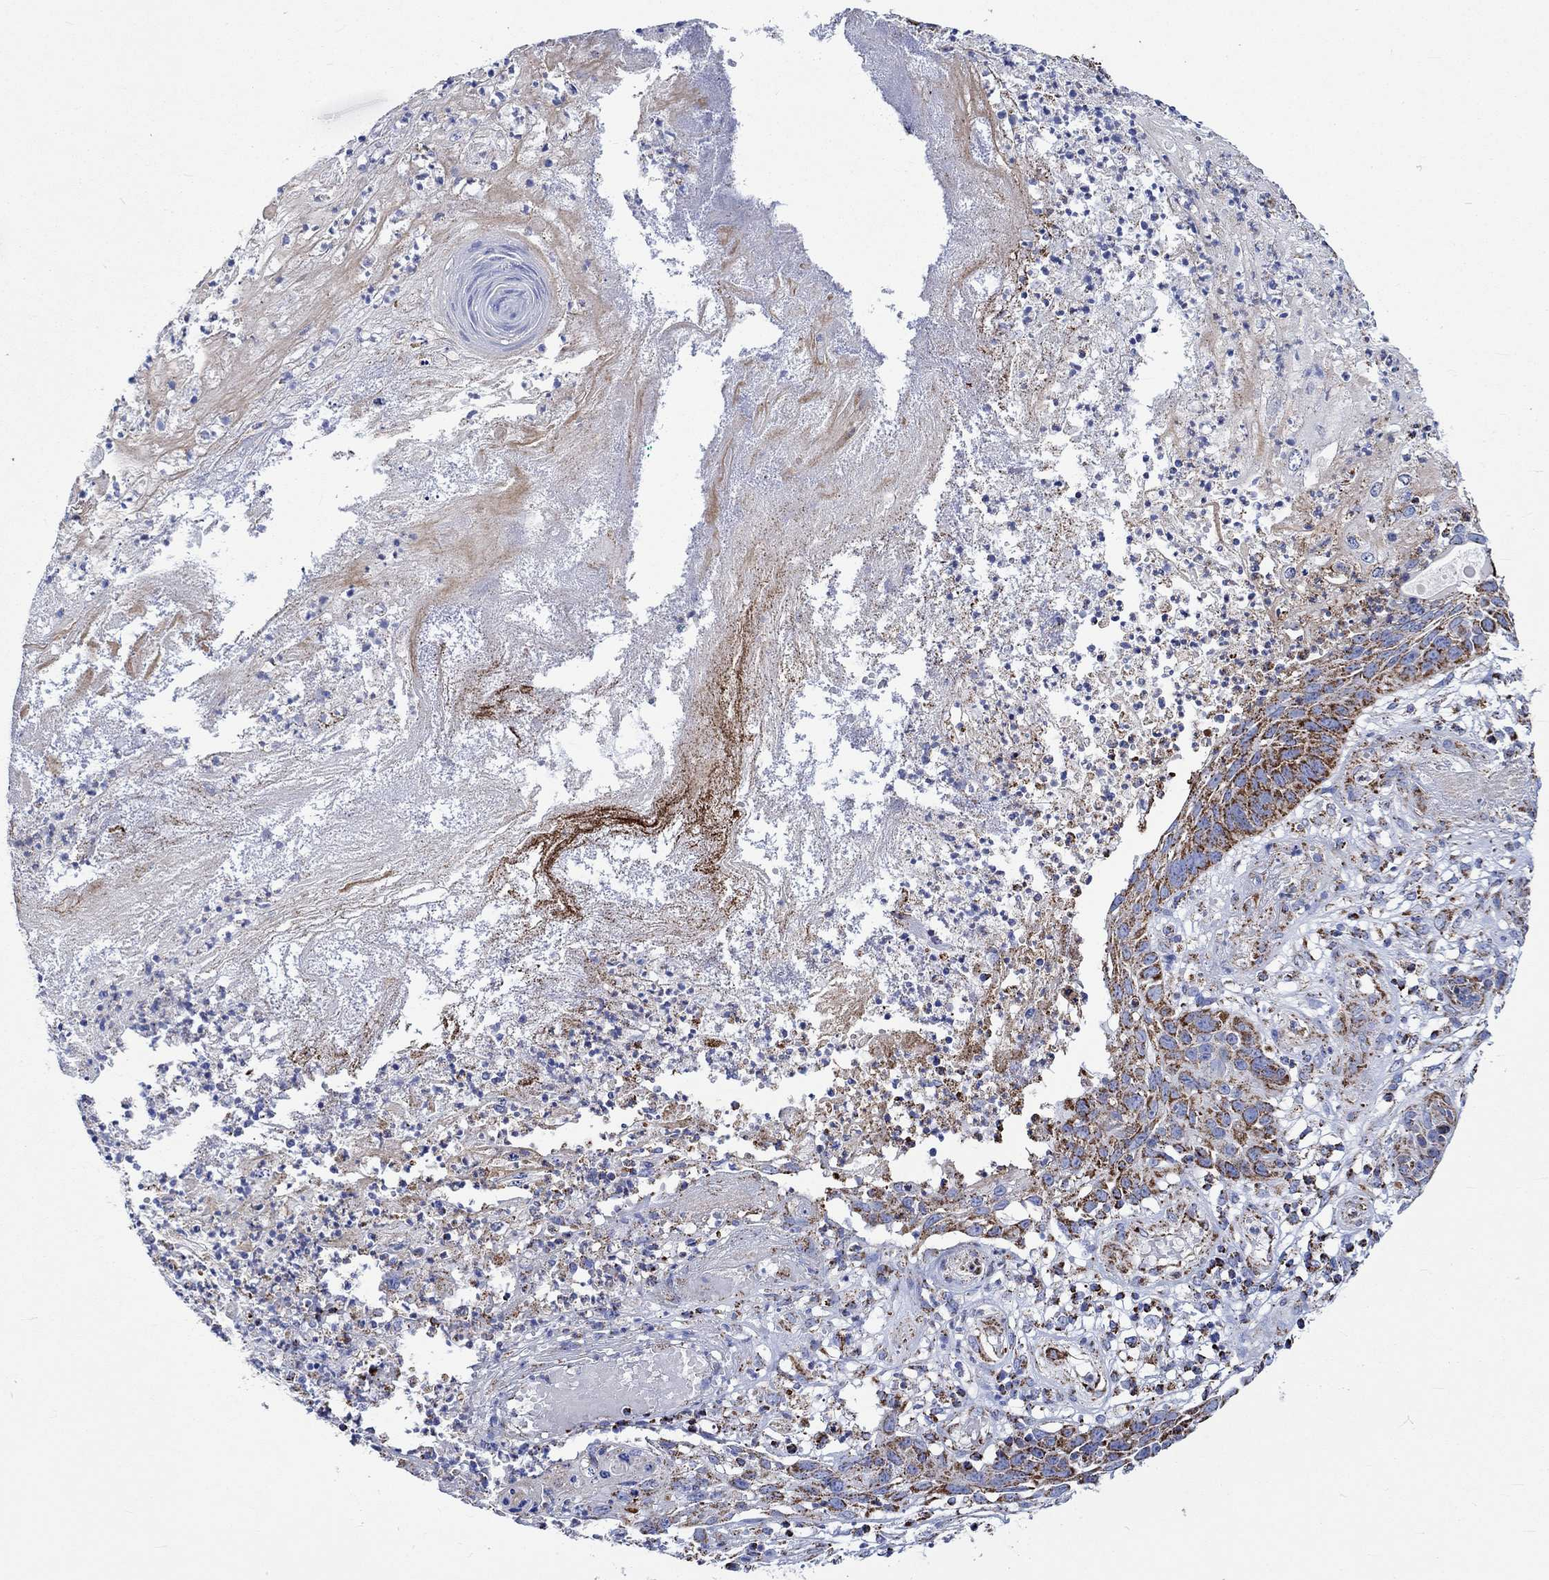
{"staining": {"intensity": "strong", "quantity": ">75%", "location": "cytoplasmic/membranous"}, "tissue": "skin cancer", "cell_type": "Tumor cells", "image_type": "cancer", "snomed": [{"axis": "morphology", "description": "Squamous cell carcinoma, NOS"}, {"axis": "topography", "description": "Skin"}], "caption": "Tumor cells show high levels of strong cytoplasmic/membranous expression in approximately >75% of cells in human squamous cell carcinoma (skin).", "gene": "RCE1", "patient": {"sex": "male", "age": 92}}